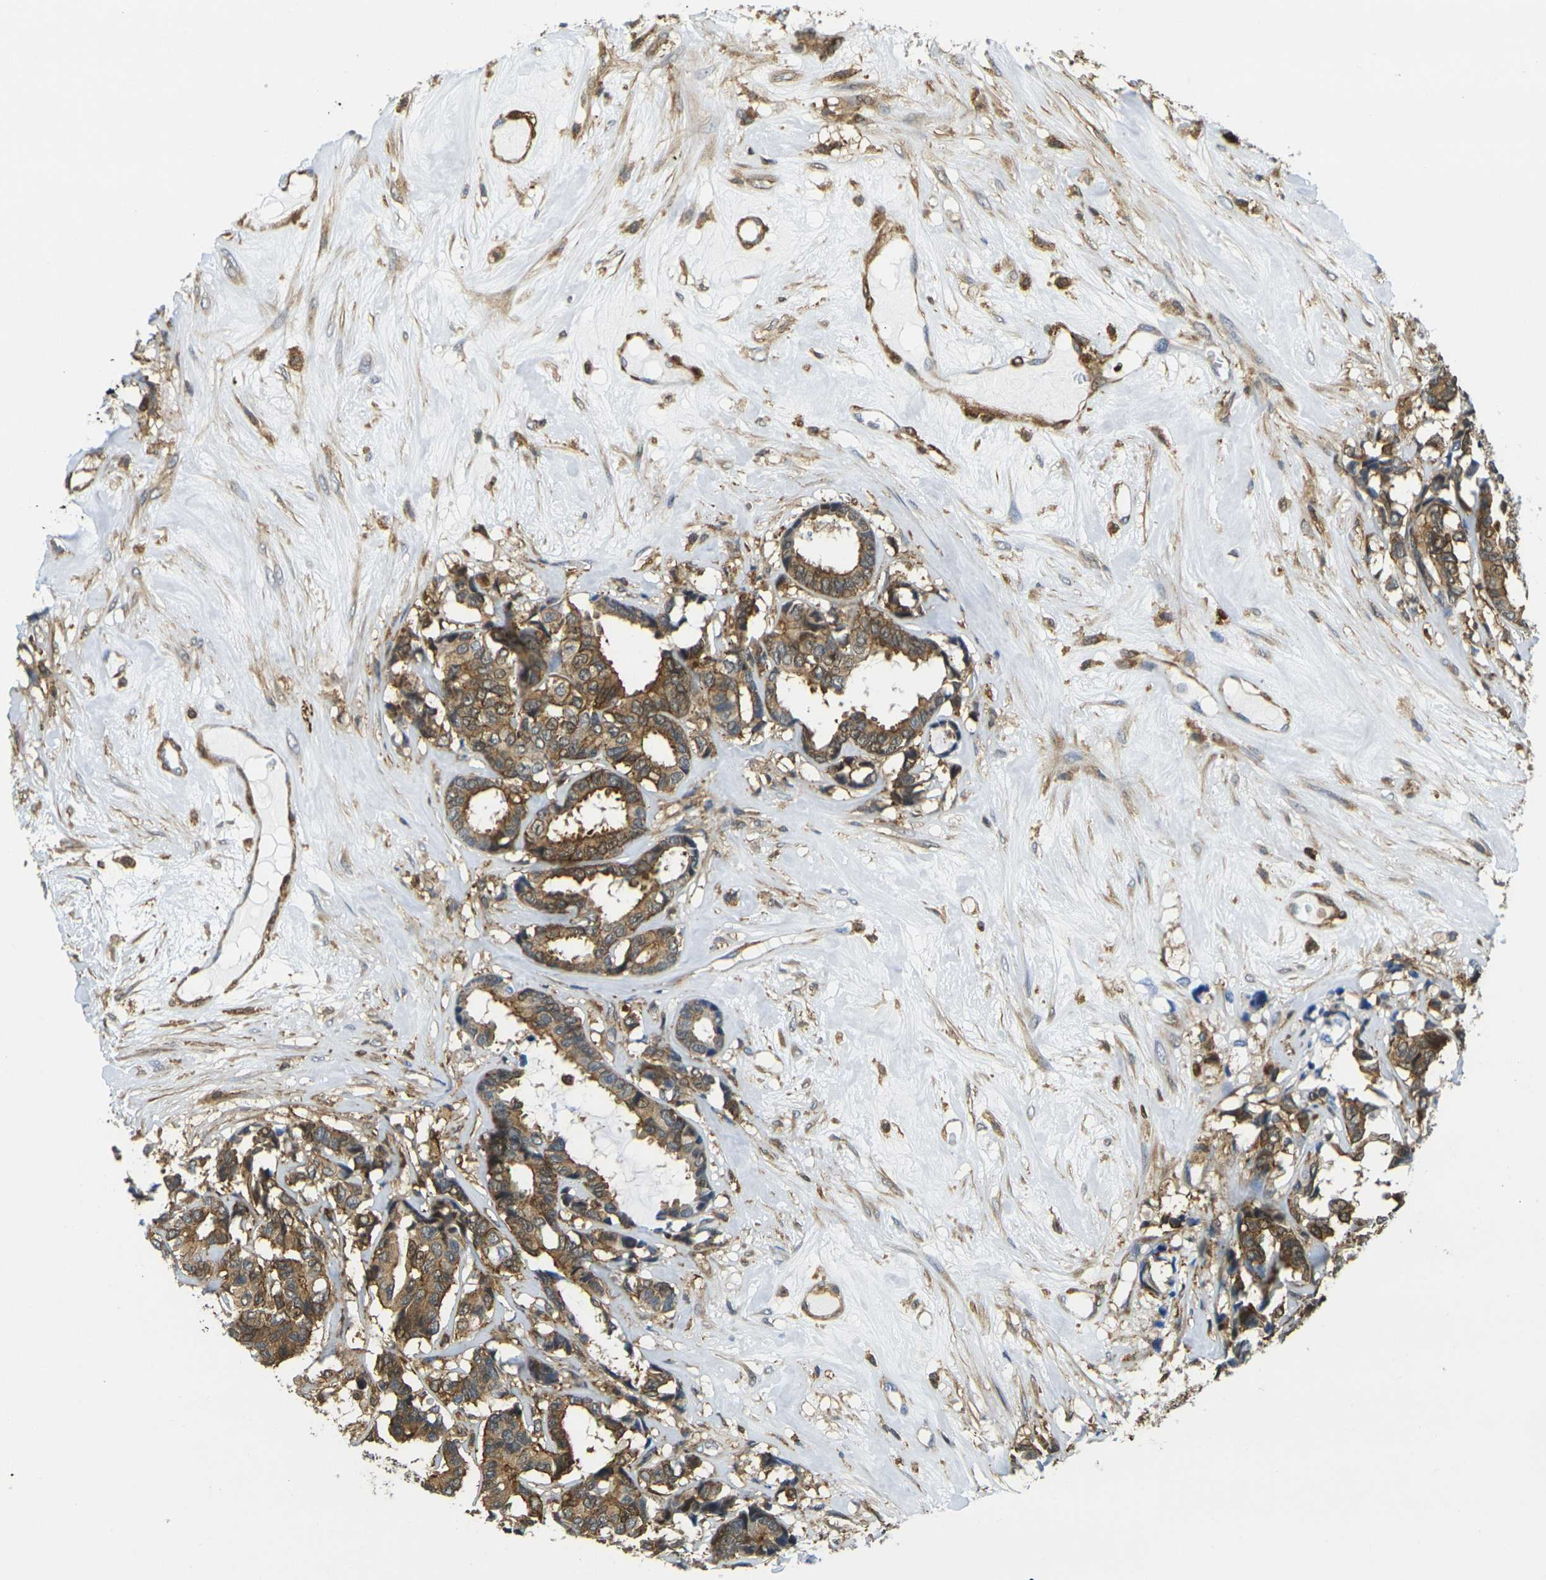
{"staining": {"intensity": "moderate", "quantity": ">75%", "location": "cytoplasmic/membranous"}, "tissue": "breast cancer", "cell_type": "Tumor cells", "image_type": "cancer", "snomed": [{"axis": "morphology", "description": "Duct carcinoma"}, {"axis": "topography", "description": "Breast"}], "caption": "Brown immunohistochemical staining in infiltrating ductal carcinoma (breast) reveals moderate cytoplasmic/membranous staining in approximately >75% of tumor cells. (IHC, brightfield microscopy, high magnification).", "gene": "LASP1", "patient": {"sex": "female", "age": 87}}